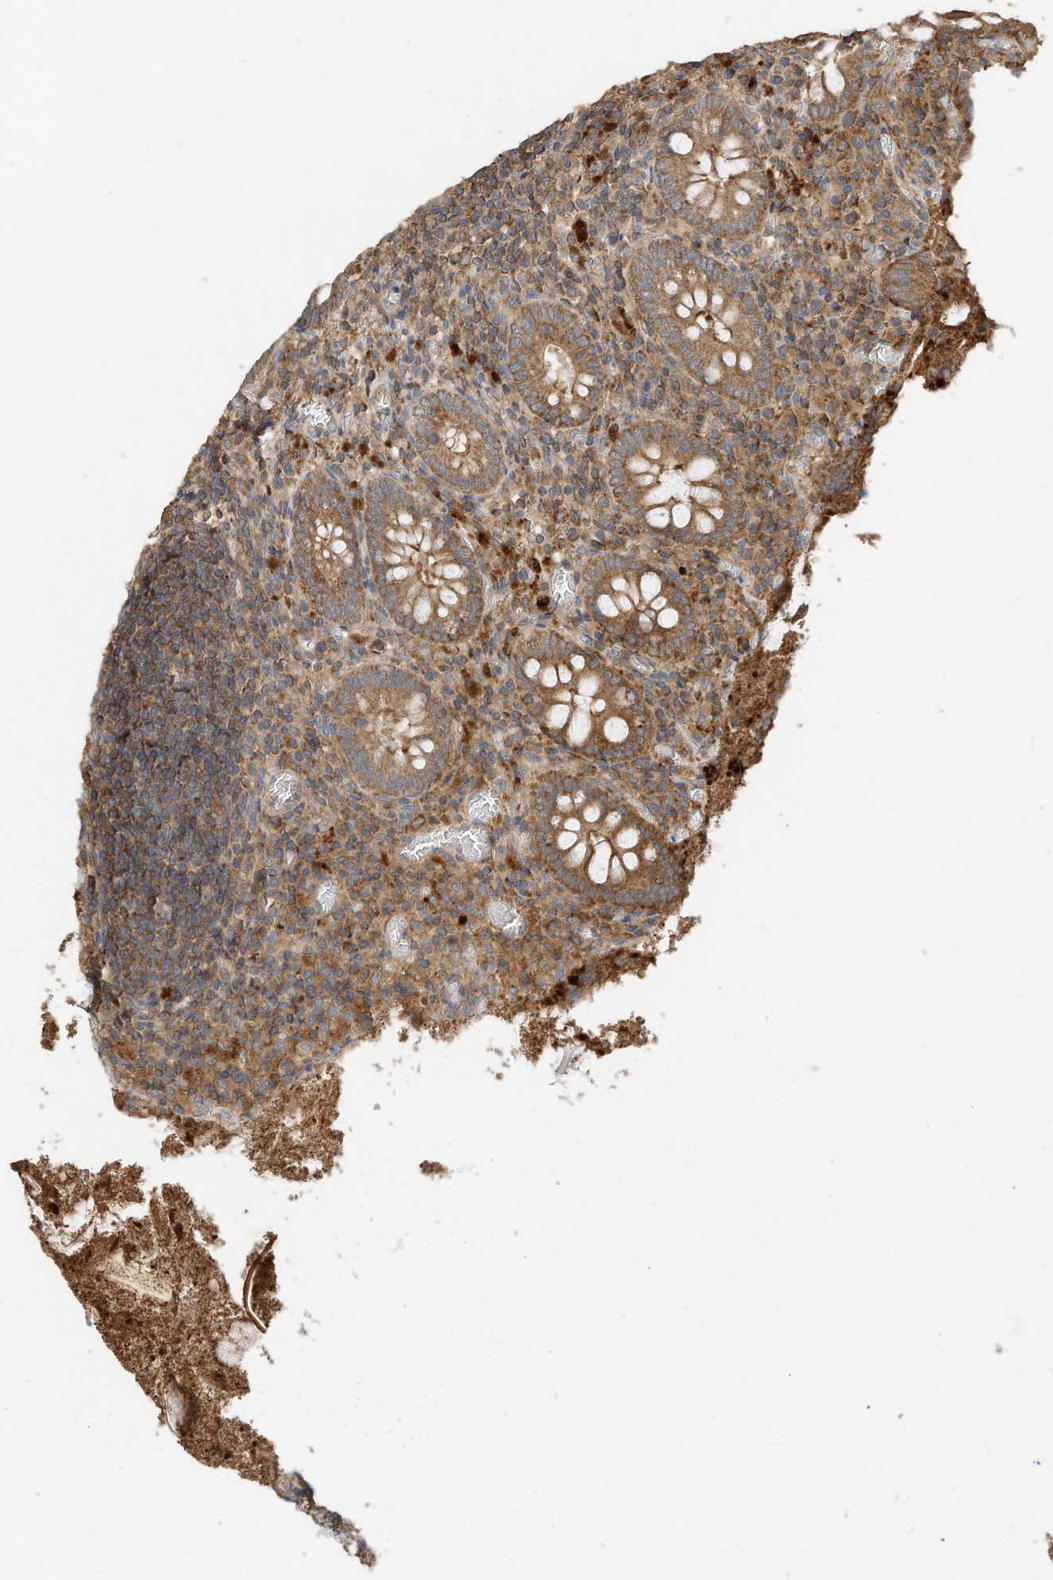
{"staining": {"intensity": "strong", "quantity": ">75%", "location": "cytoplasmic/membranous"}, "tissue": "appendix", "cell_type": "Glandular cells", "image_type": "normal", "snomed": [{"axis": "morphology", "description": "Normal tissue, NOS"}, {"axis": "topography", "description": "Appendix"}], "caption": "Immunohistochemical staining of normal appendix shows strong cytoplasmic/membranous protein expression in approximately >75% of glandular cells.", "gene": "CPAMD8", "patient": {"sex": "female", "age": 17}}